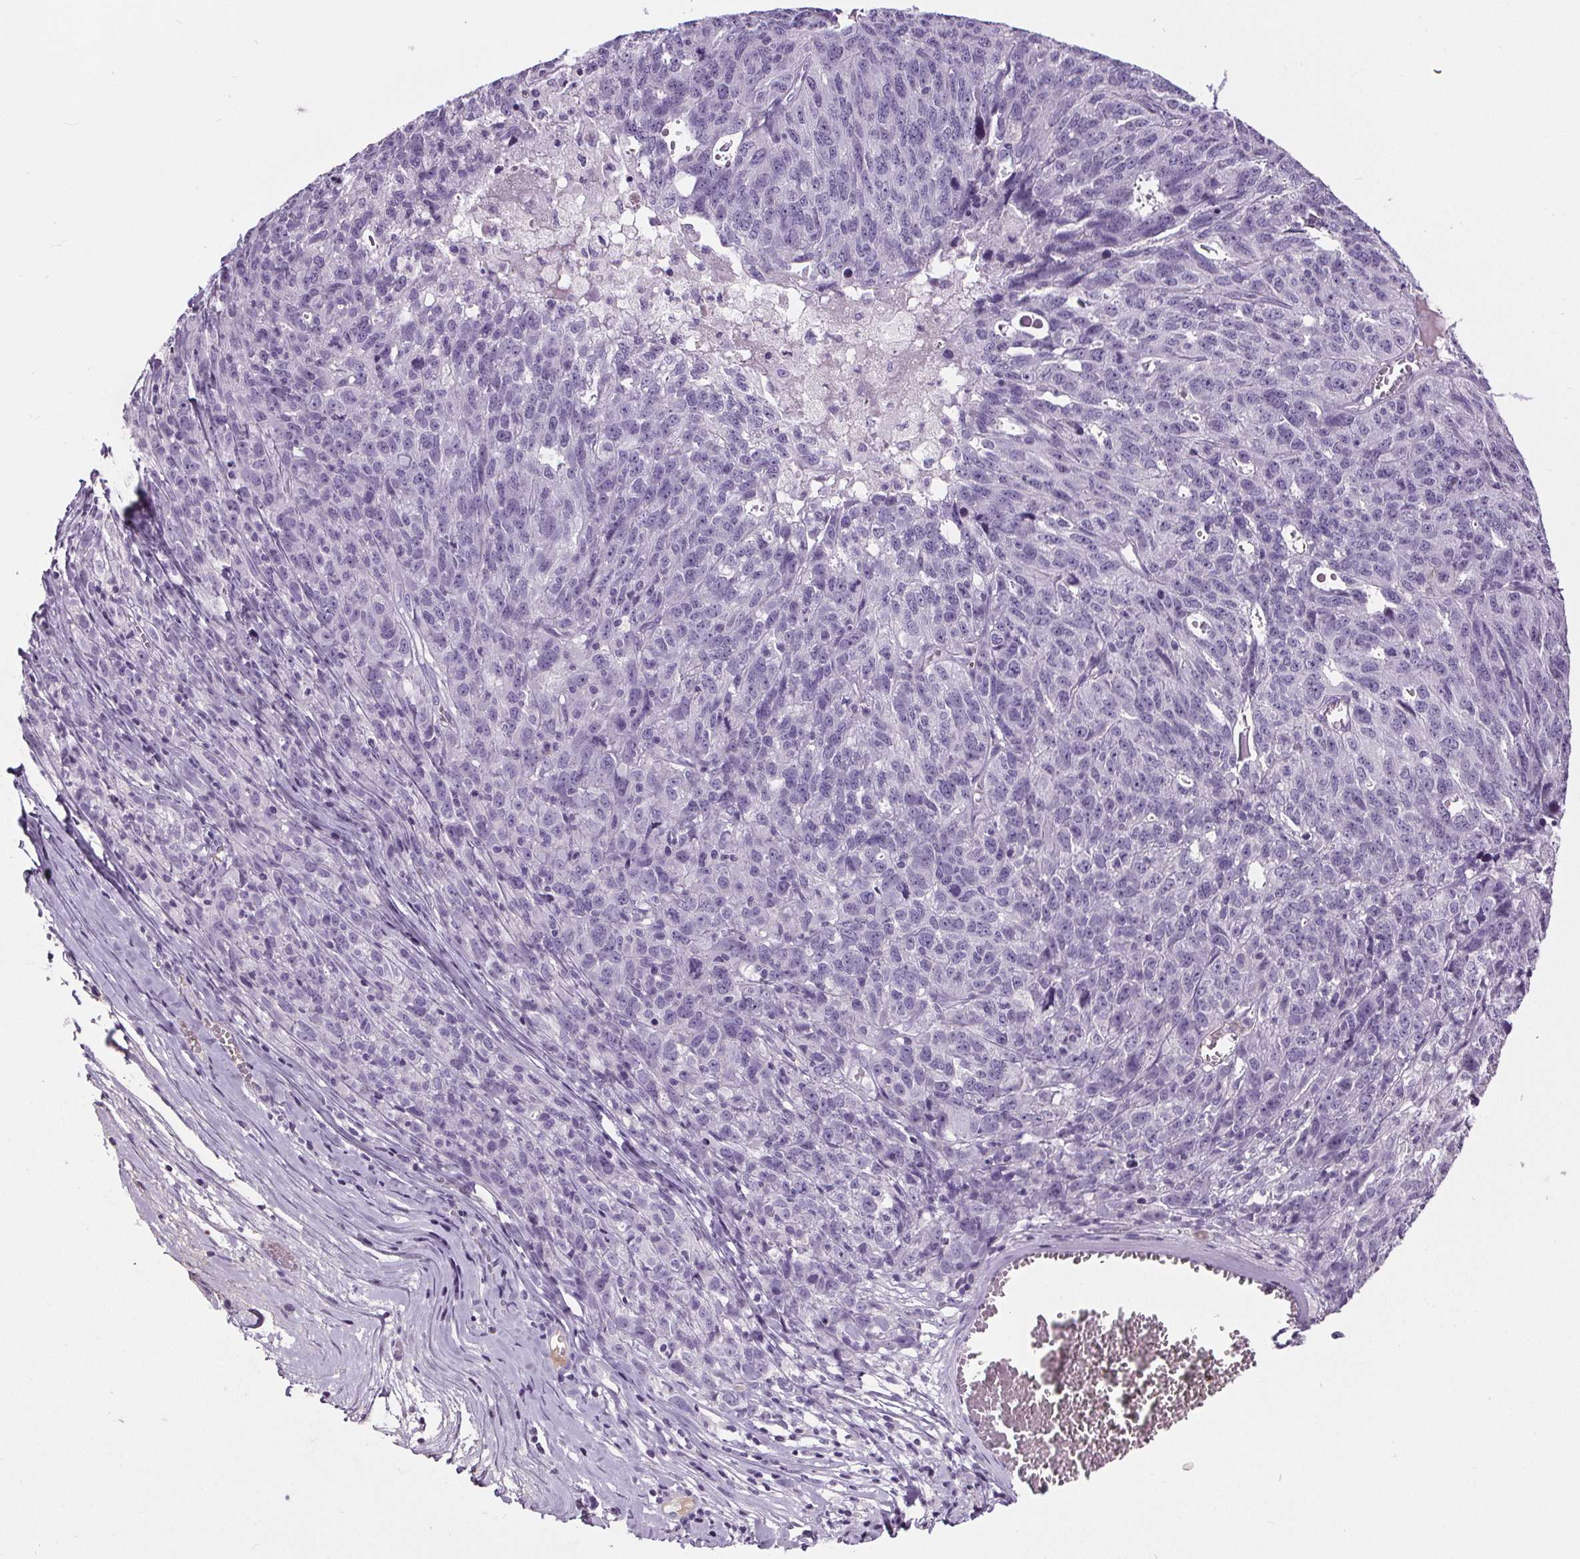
{"staining": {"intensity": "negative", "quantity": "none", "location": "none"}, "tissue": "ovarian cancer", "cell_type": "Tumor cells", "image_type": "cancer", "snomed": [{"axis": "morphology", "description": "Cystadenocarcinoma, serous, NOS"}, {"axis": "topography", "description": "Ovary"}], "caption": "Ovarian serous cystadenocarcinoma was stained to show a protein in brown. There is no significant staining in tumor cells. The staining is performed using DAB (3,3'-diaminobenzidine) brown chromogen with nuclei counter-stained in using hematoxylin.", "gene": "CD5L", "patient": {"sex": "female", "age": 71}}